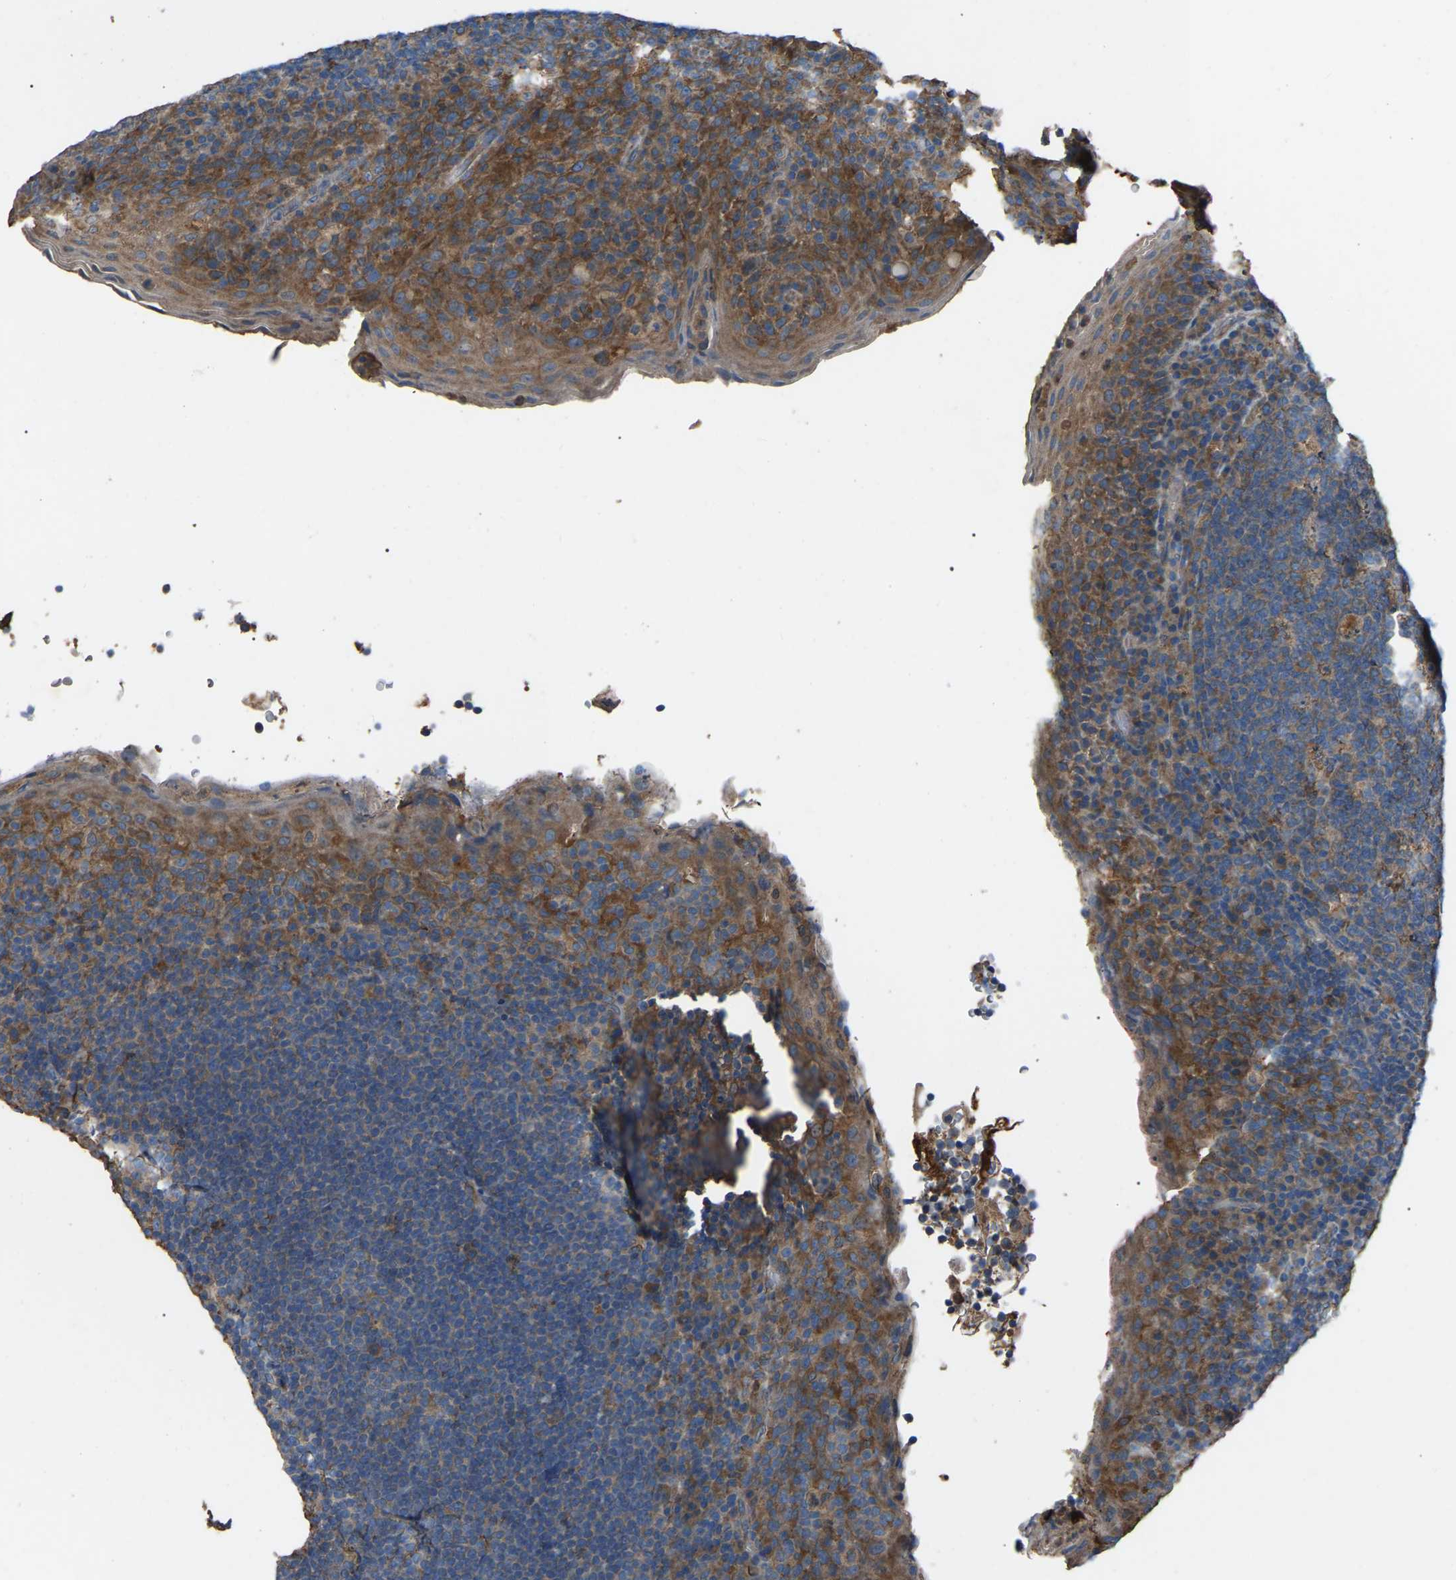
{"staining": {"intensity": "moderate", "quantity": ">75%", "location": "cytoplasmic/membranous"}, "tissue": "tonsil", "cell_type": "Germinal center cells", "image_type": "normal", "snomed": [{"axis": "morphology", "description": "Normal tissue, NOS"}, {"axis": "topography", "description": "Tonsil"}], "caption": "The photomicrograph reveals staining of benign tonsil, revealing moderate cytoplasmic/membranous protein expression (brown color) within germinal center cells.", "gene": "AIMP1", "patient": {"sex": "male", "age": 17}}